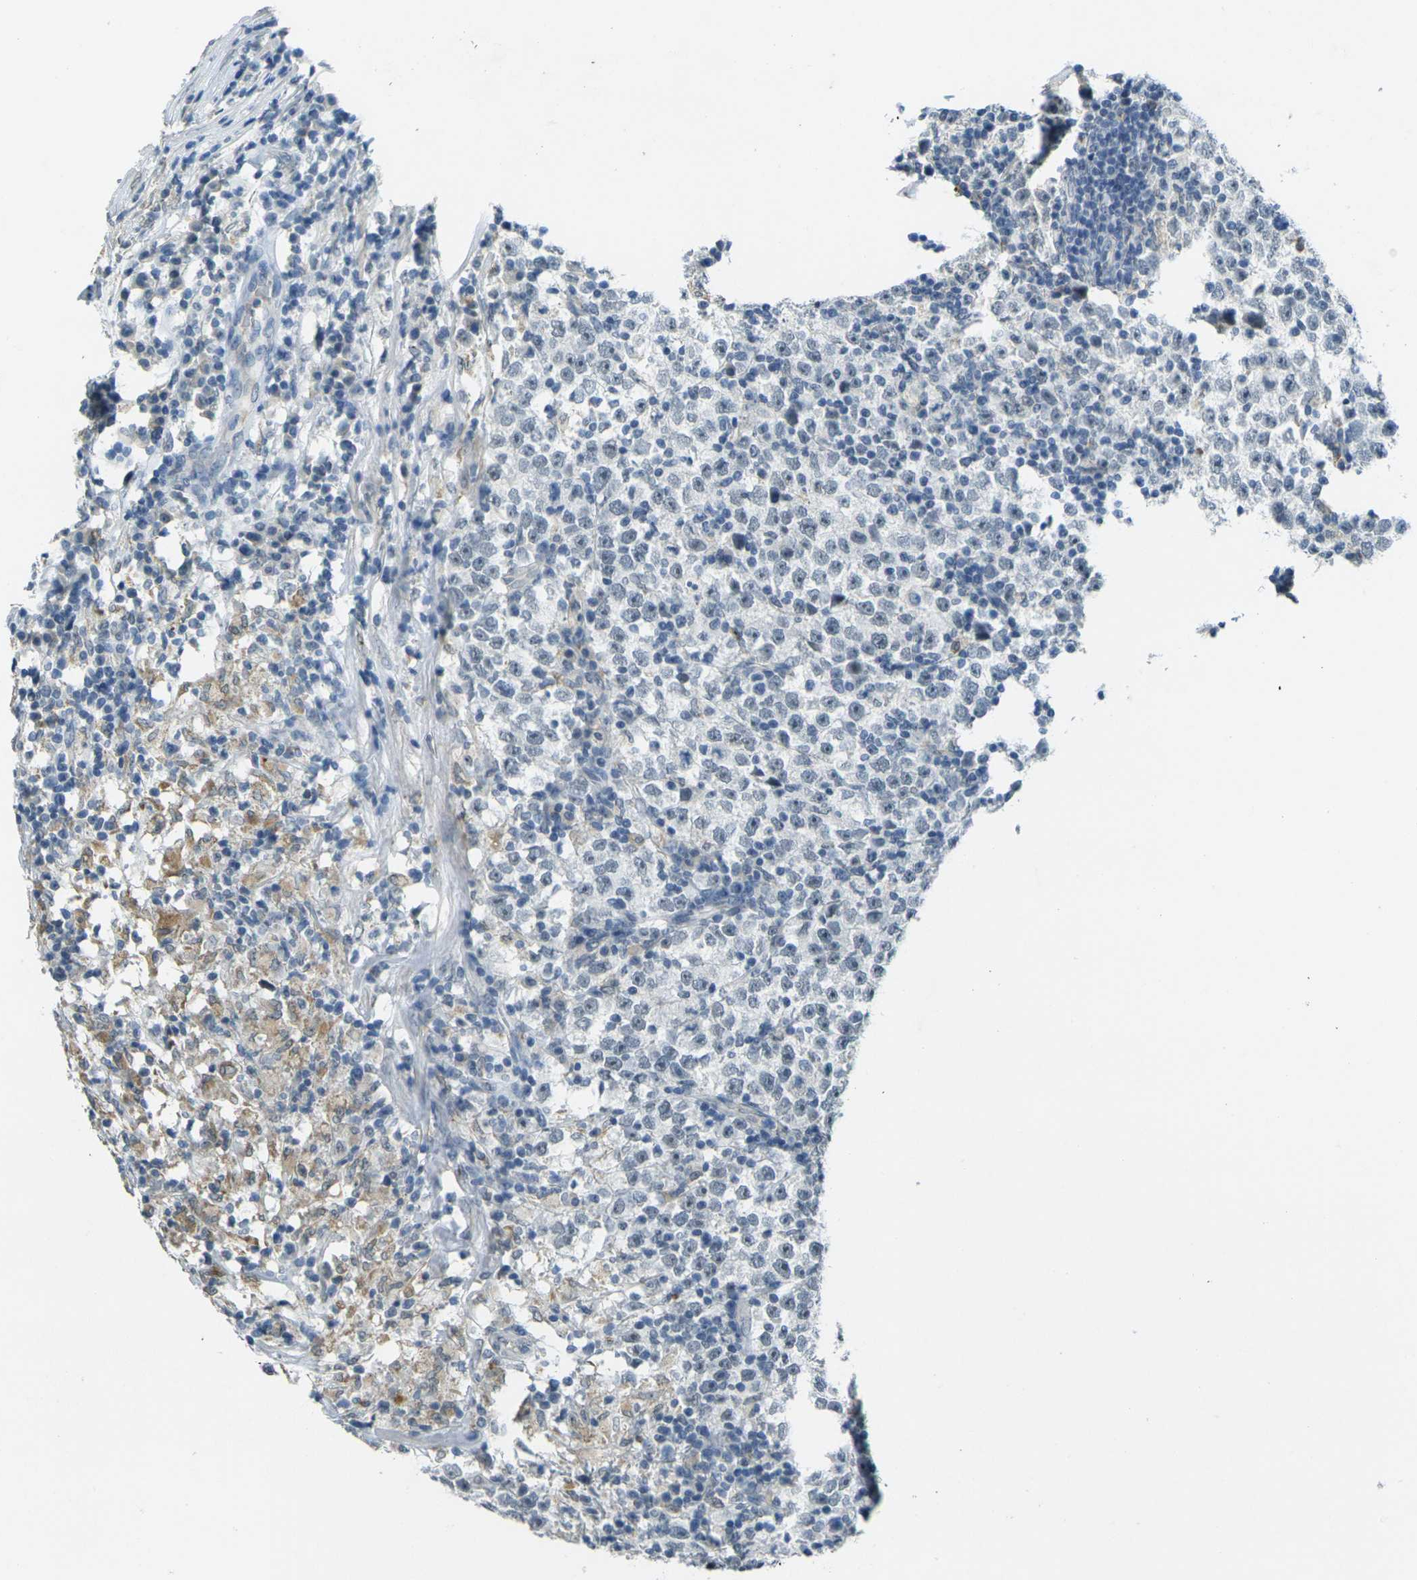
{"staining": {"intensity": "negative", "quantity": "none", "location": "none"}, "tissue": "testis cancer", "cell_type": "Tumor cells", "image_type": "cancer", "snomed": [{"axis": "morphology", "description": "Seminoma, NOS"}, {"axis": "topography", "description": "Testis"}], "caption": "Immunohistochemical staining of testis cancer (seminoma) demonstrates no significant staining in tumor cells.", "gene": "SPTBN2", "patient": {"sex": "male", "age": 43}}